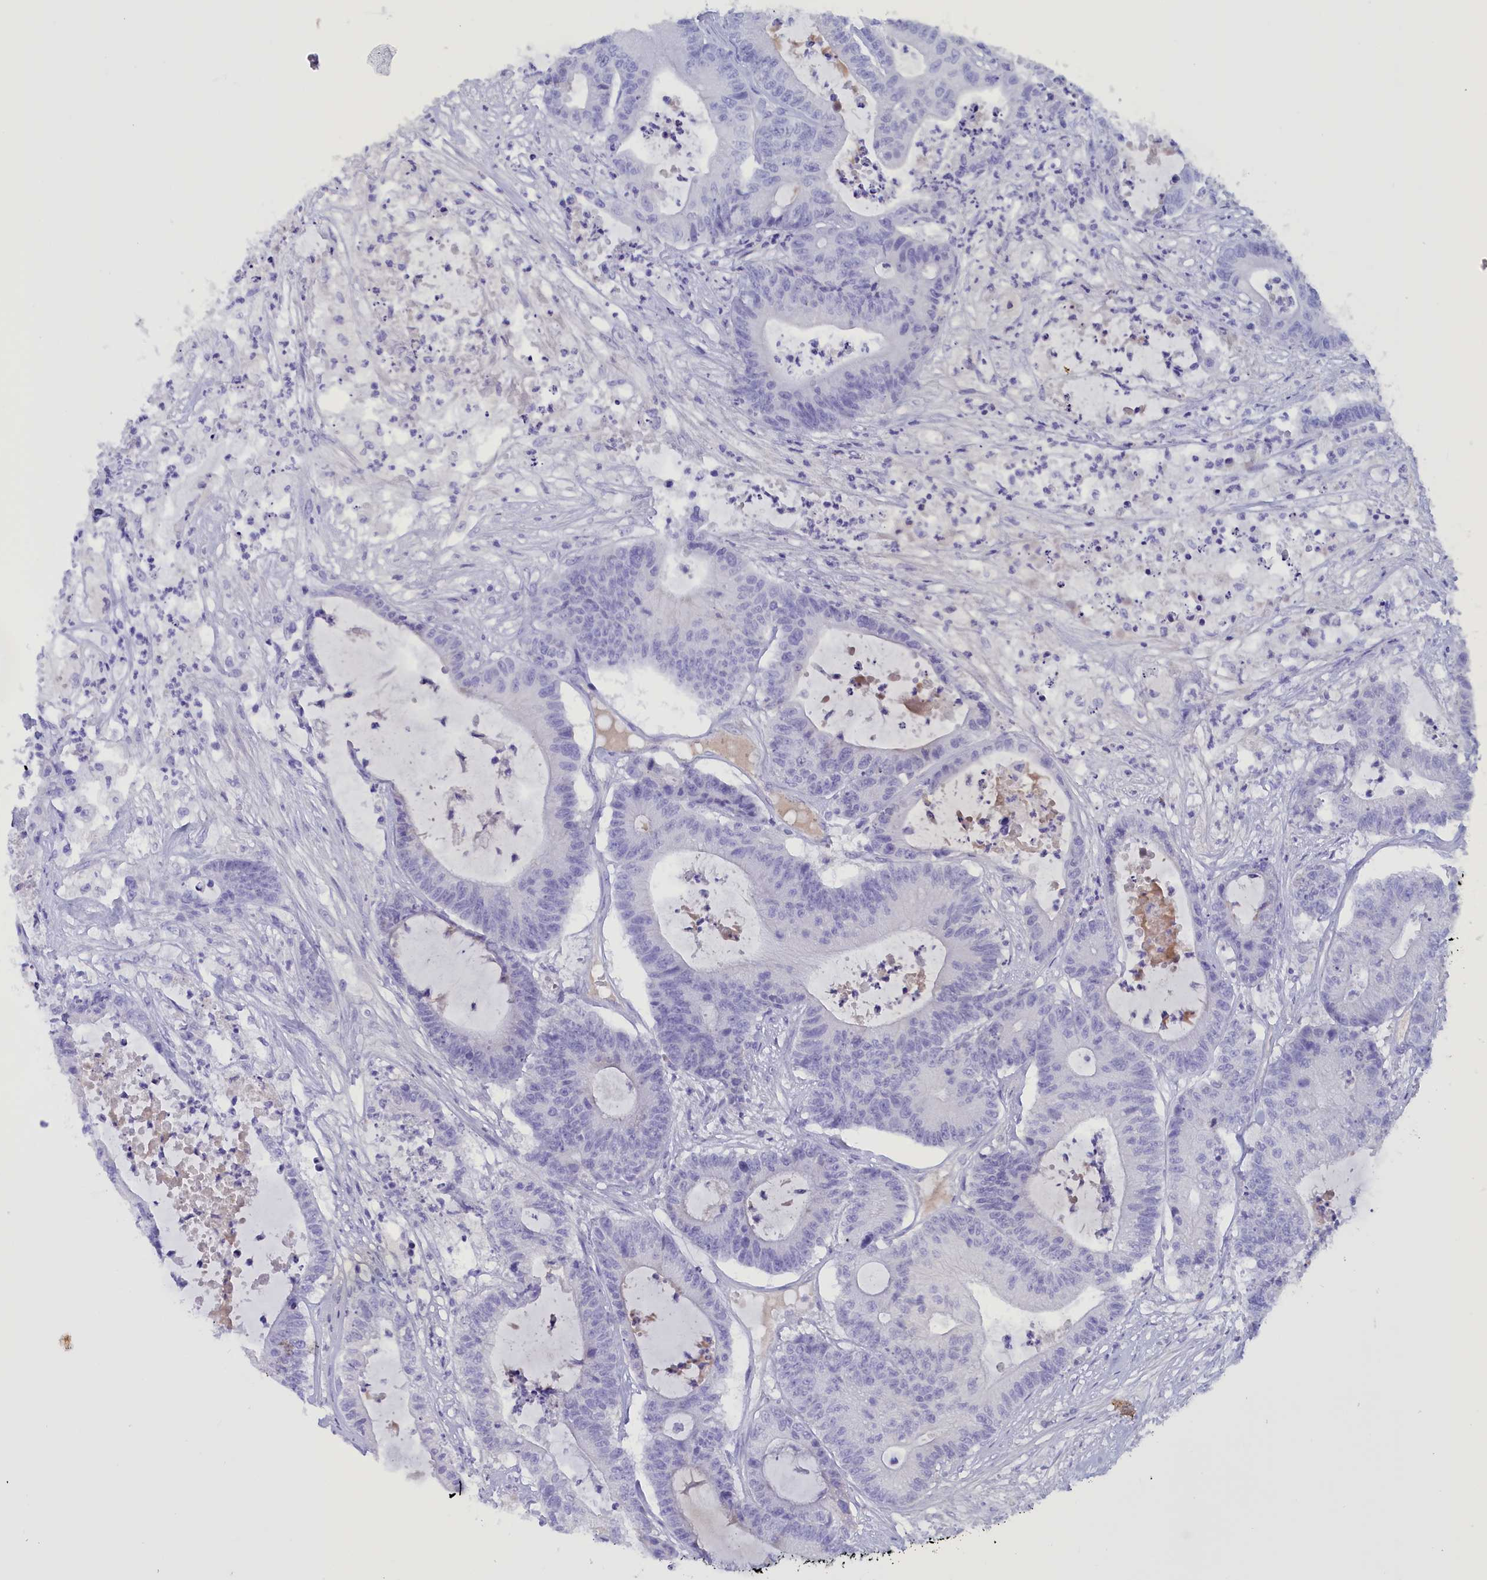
{"staining": {"intensity": "negative", "quantity": "none", "location": "none"}, "tissue": "colorectal cancer", "cell_type": "Tumor cells", "image_type": "cancer", "snomed": [{"axis": "morphology", "description": "Adenocarcinoma, NOS"}, {"axis": "topography", "description": "Colon"}], "caption": "DAB immunohistochemical staining of human colorectal cancer (adenocarcinoma) exhibits no significant expression in tumor cells. (Stains: DAB (3,3'-diaminobenzidine) IHC with hematoxylin counter stain, Microscopy: brightfield microscopy at high magnification).", "gene": "PROK2", "patient": {"sex": "female", "age": 84}}